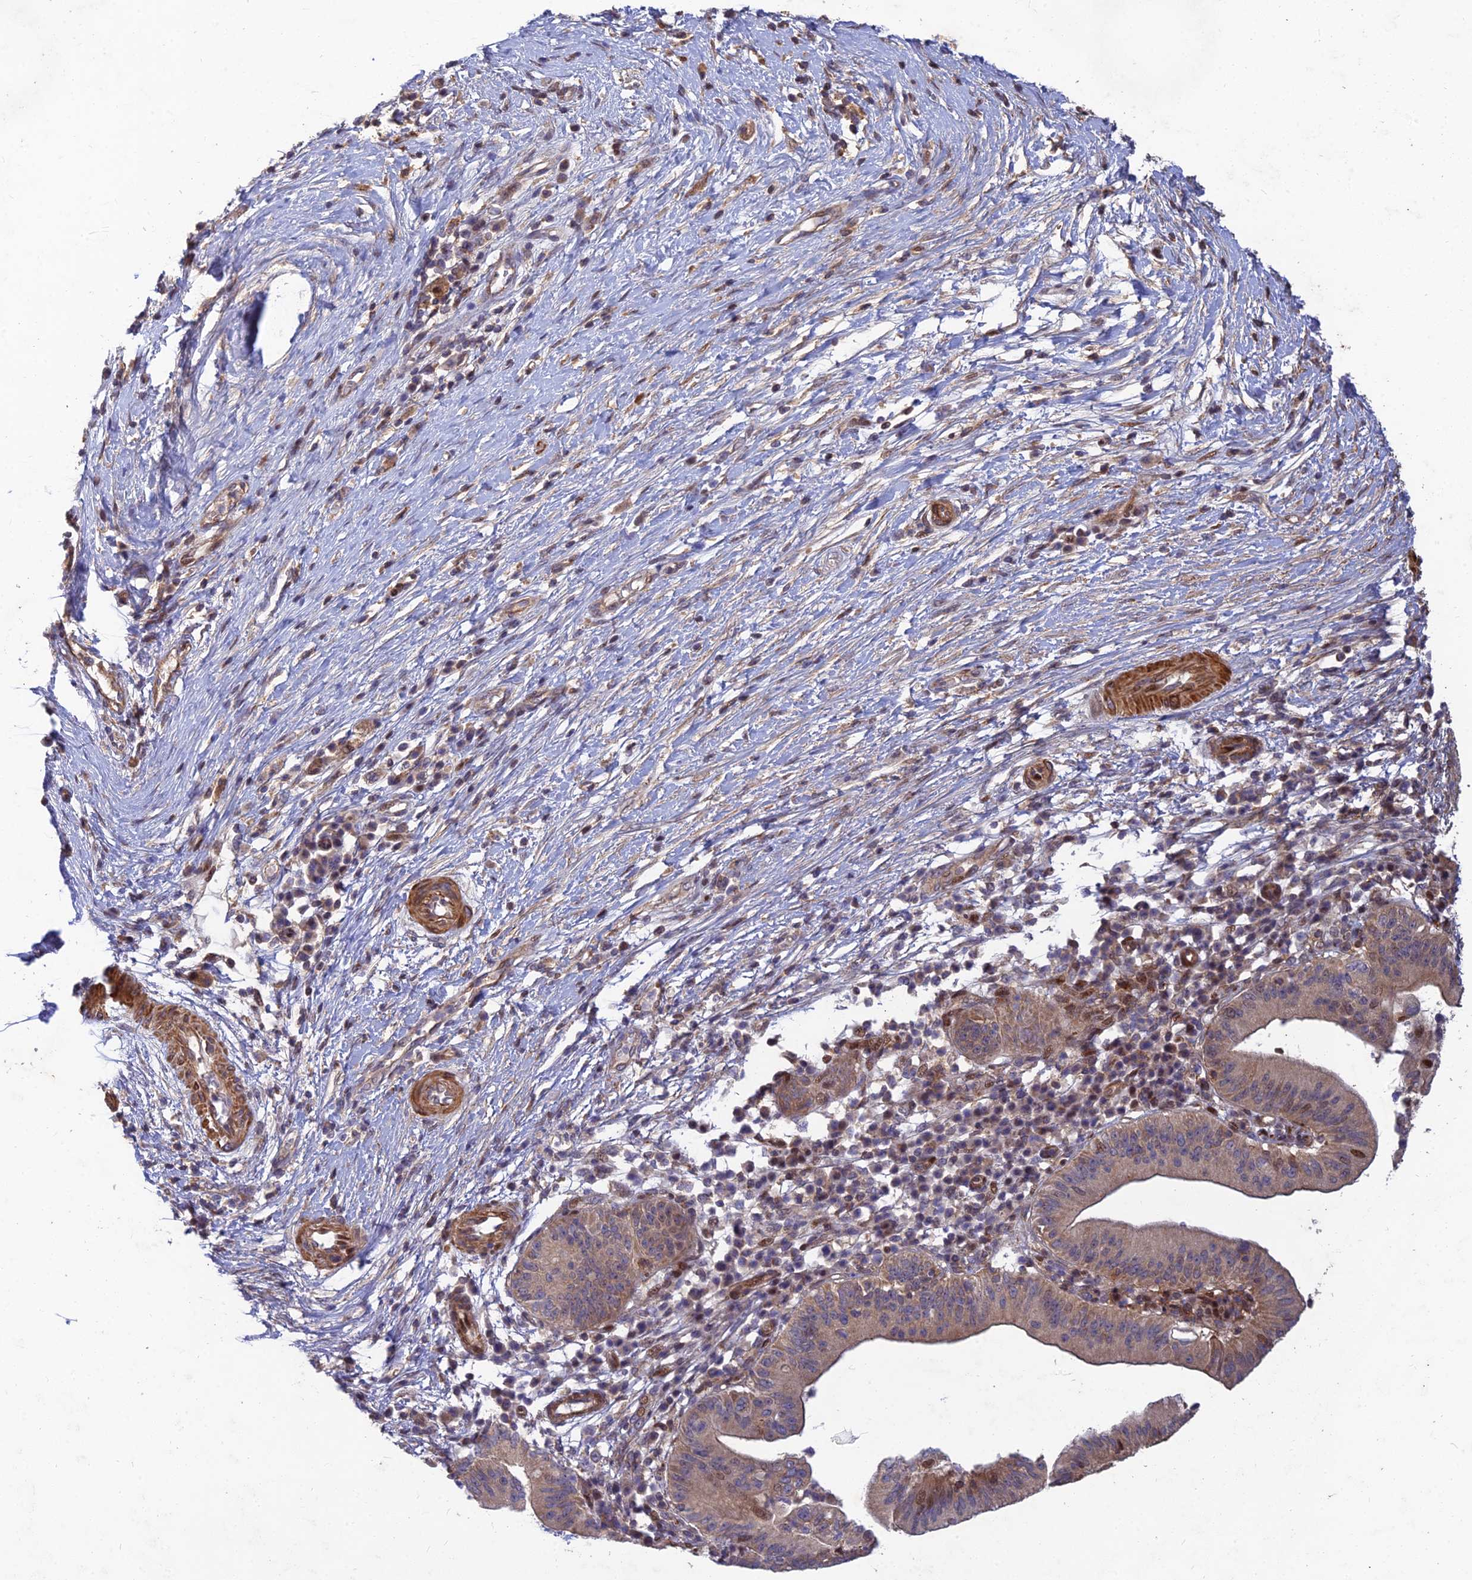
{"staining": {"intensity": "moderate", "quantity": "<25%", "location": "nuclear"}, "tissue": "pancreatic cancer", "cell_type": "Tumor cells", "image_type": "cancer", "snomed": [{"axis": "morphology", "description": "Adenocarcinoma, NOS"}, {"axis": "topography", "description": "Pancreas"}], "caption": "Pancreatic cancer (adenocarcinoma) stained with DAB (3,3'-diaminobenzidine) immunohistochemistry (IHC) demonstrates low levels of moderate nuclear staining in approximately <25% of tumor cells.", "gene": "RELCH", "patient": {"sex": "male", "age": 68}}